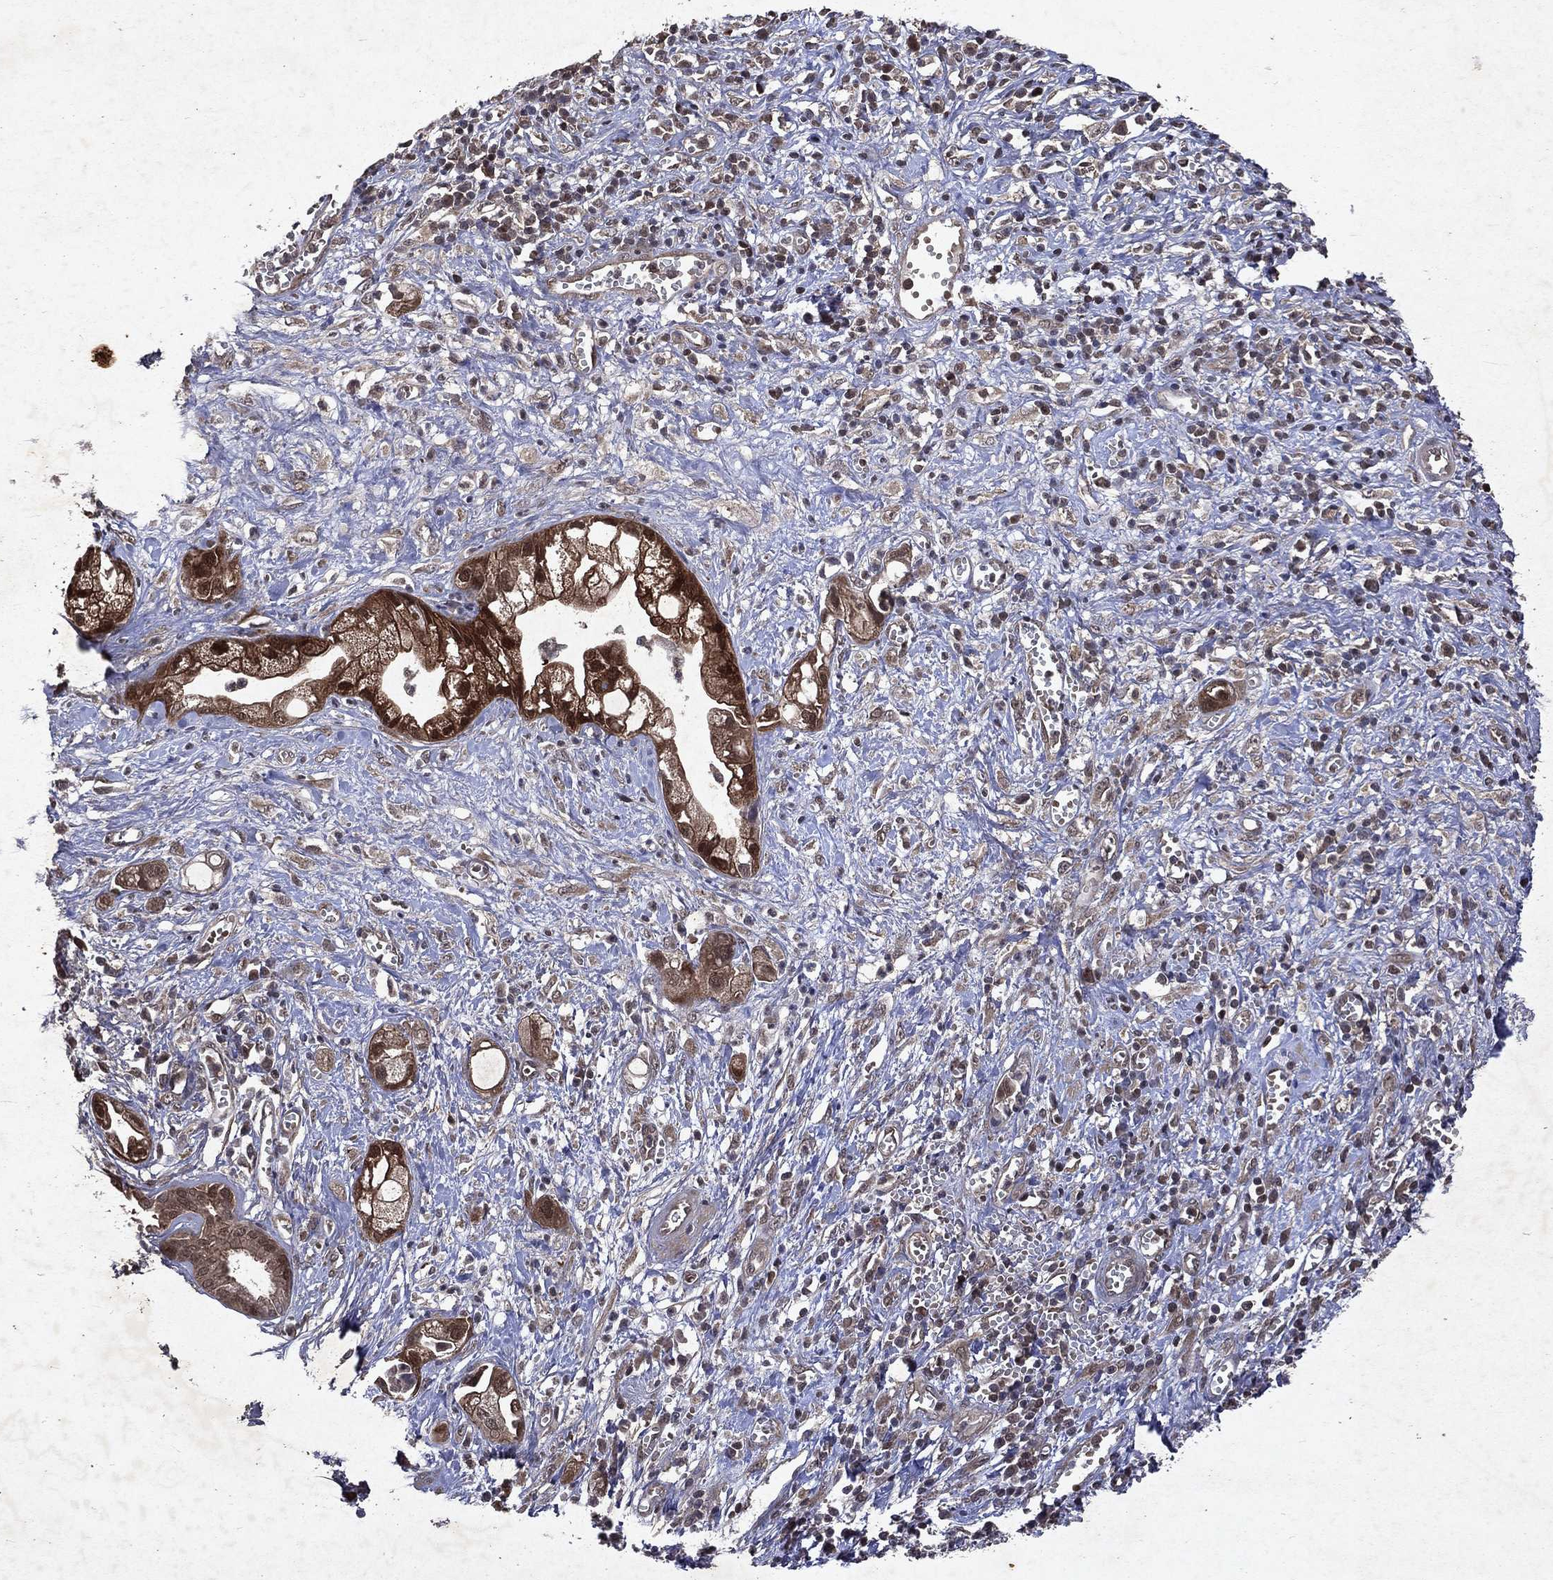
{"staining": {"intensity": "strong", "quantity": ">75%", "location": "cytoplasmic/membranous,nuclear"}, "tissue": "pancreatic cancer", "cell_type": "Tumor cells", "image_type": "cancer", "snomed": [{"axis": "morphology", "description": "Adenocarcinoma, NOS"}, {"axis": "topography", "description": "Pancreas"}], "caption": "Immunohistochemical staining of human adenocarcinoma (pancreatic) exhibits high levels of strong cytoplasmic/membranous and nuclear protein positivity in approximately >75% of tumor cells. (Brightfield microscopy of DAB IHC at high magnification).", "gene": "MTAP", "patient": {"sex": "female", "age": 73}}